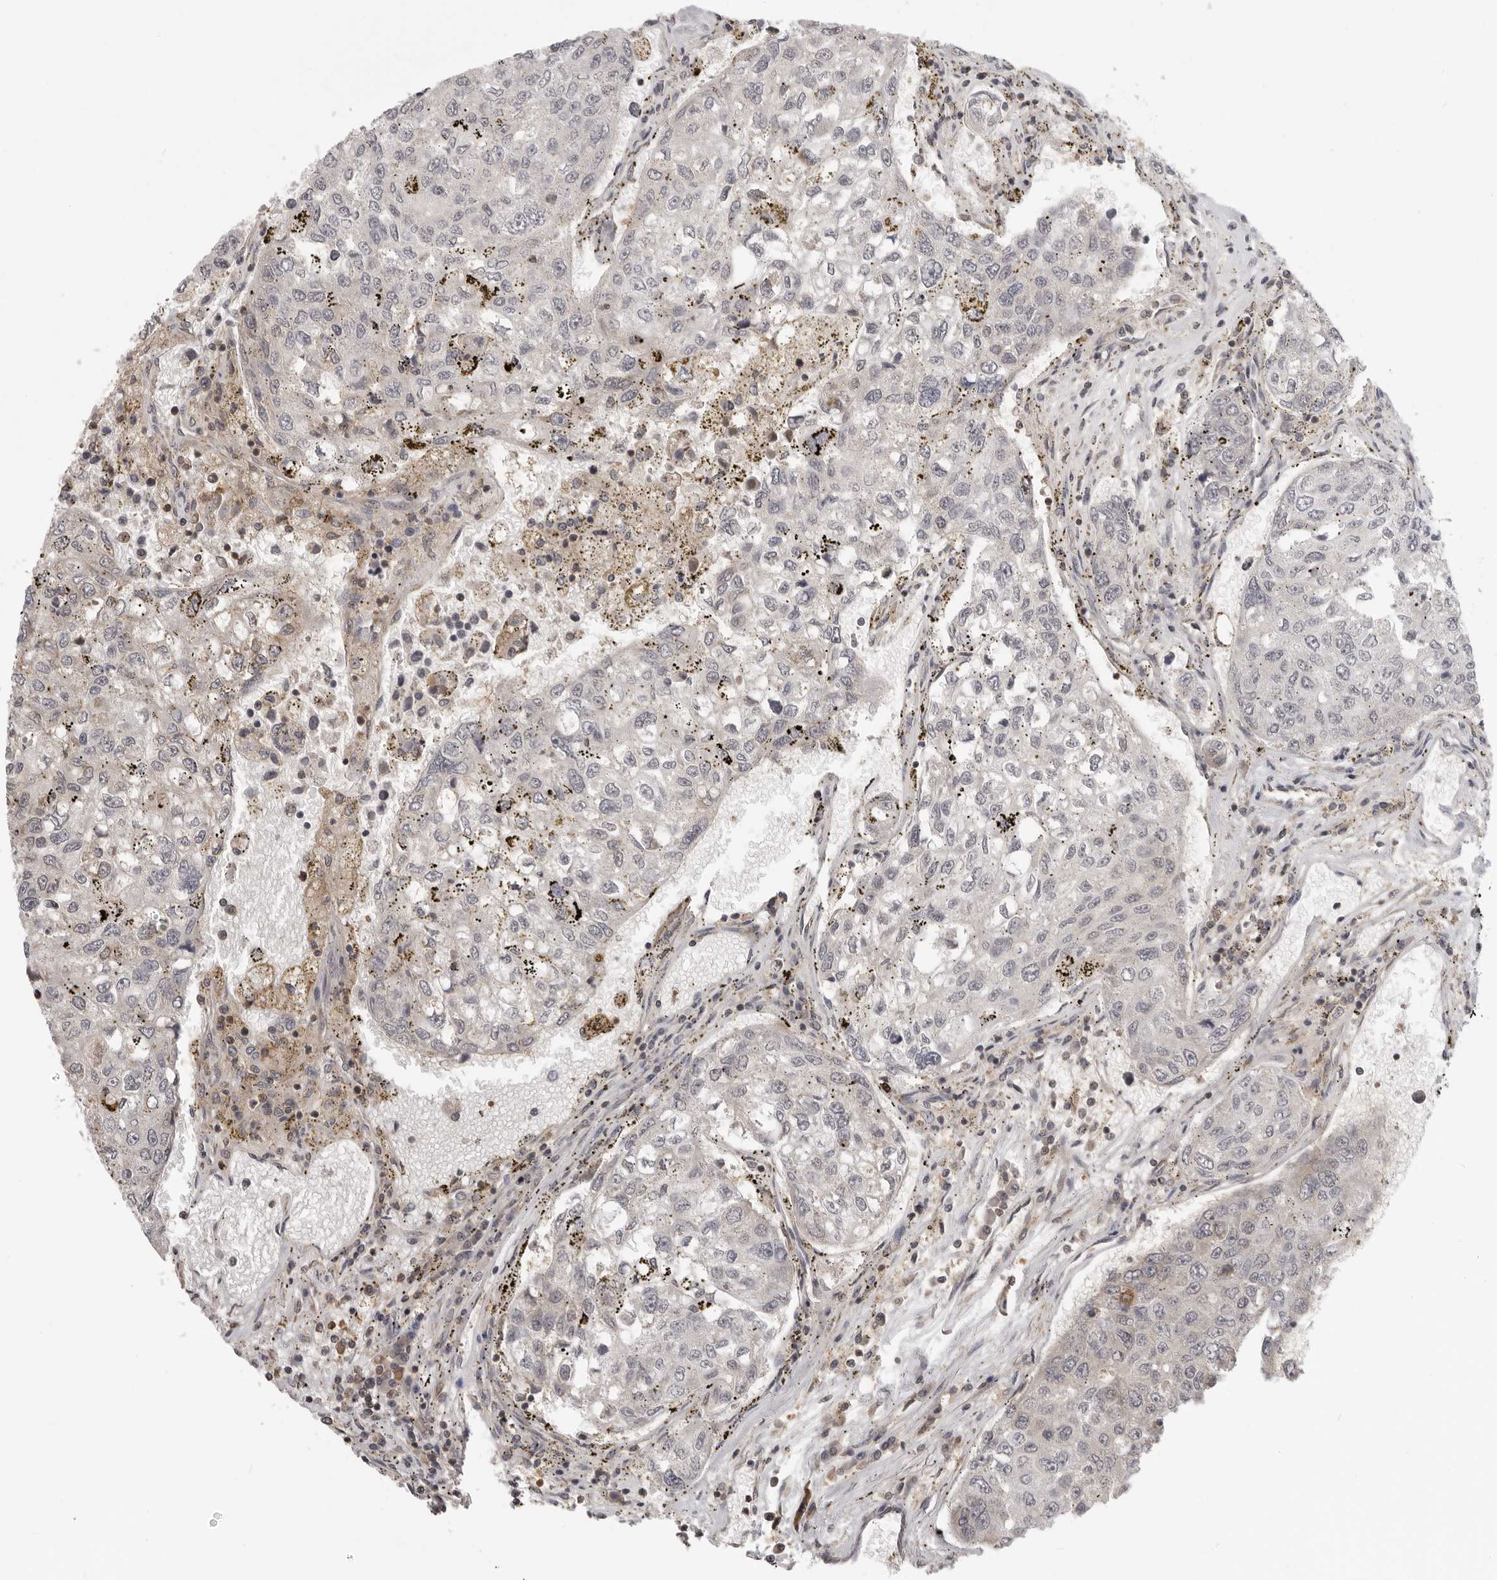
{"staining": {"intensity": "weak", "quantity": "25%-75%", "location": "cytoplasmic/membranous"}, "tissue": "urothelial cancer", "cell_type": "Tumor cells", "image_type": "cancer", "snomed": [{"axis": "morphology", "description": "Urothelial carcinoma, High grade"}, {"axis": "topography", "description": "Lymph node"}, {"axis": "topography", "description": "Urinary bladder"}], "caption": "This is an image of IHC staining of urothelial cancer, which shows weak positivity in the cytoplasmic/membranous of tumor cells.", "gene": "PRRC2A", "patient": {"sex": "male", "age": 51}}